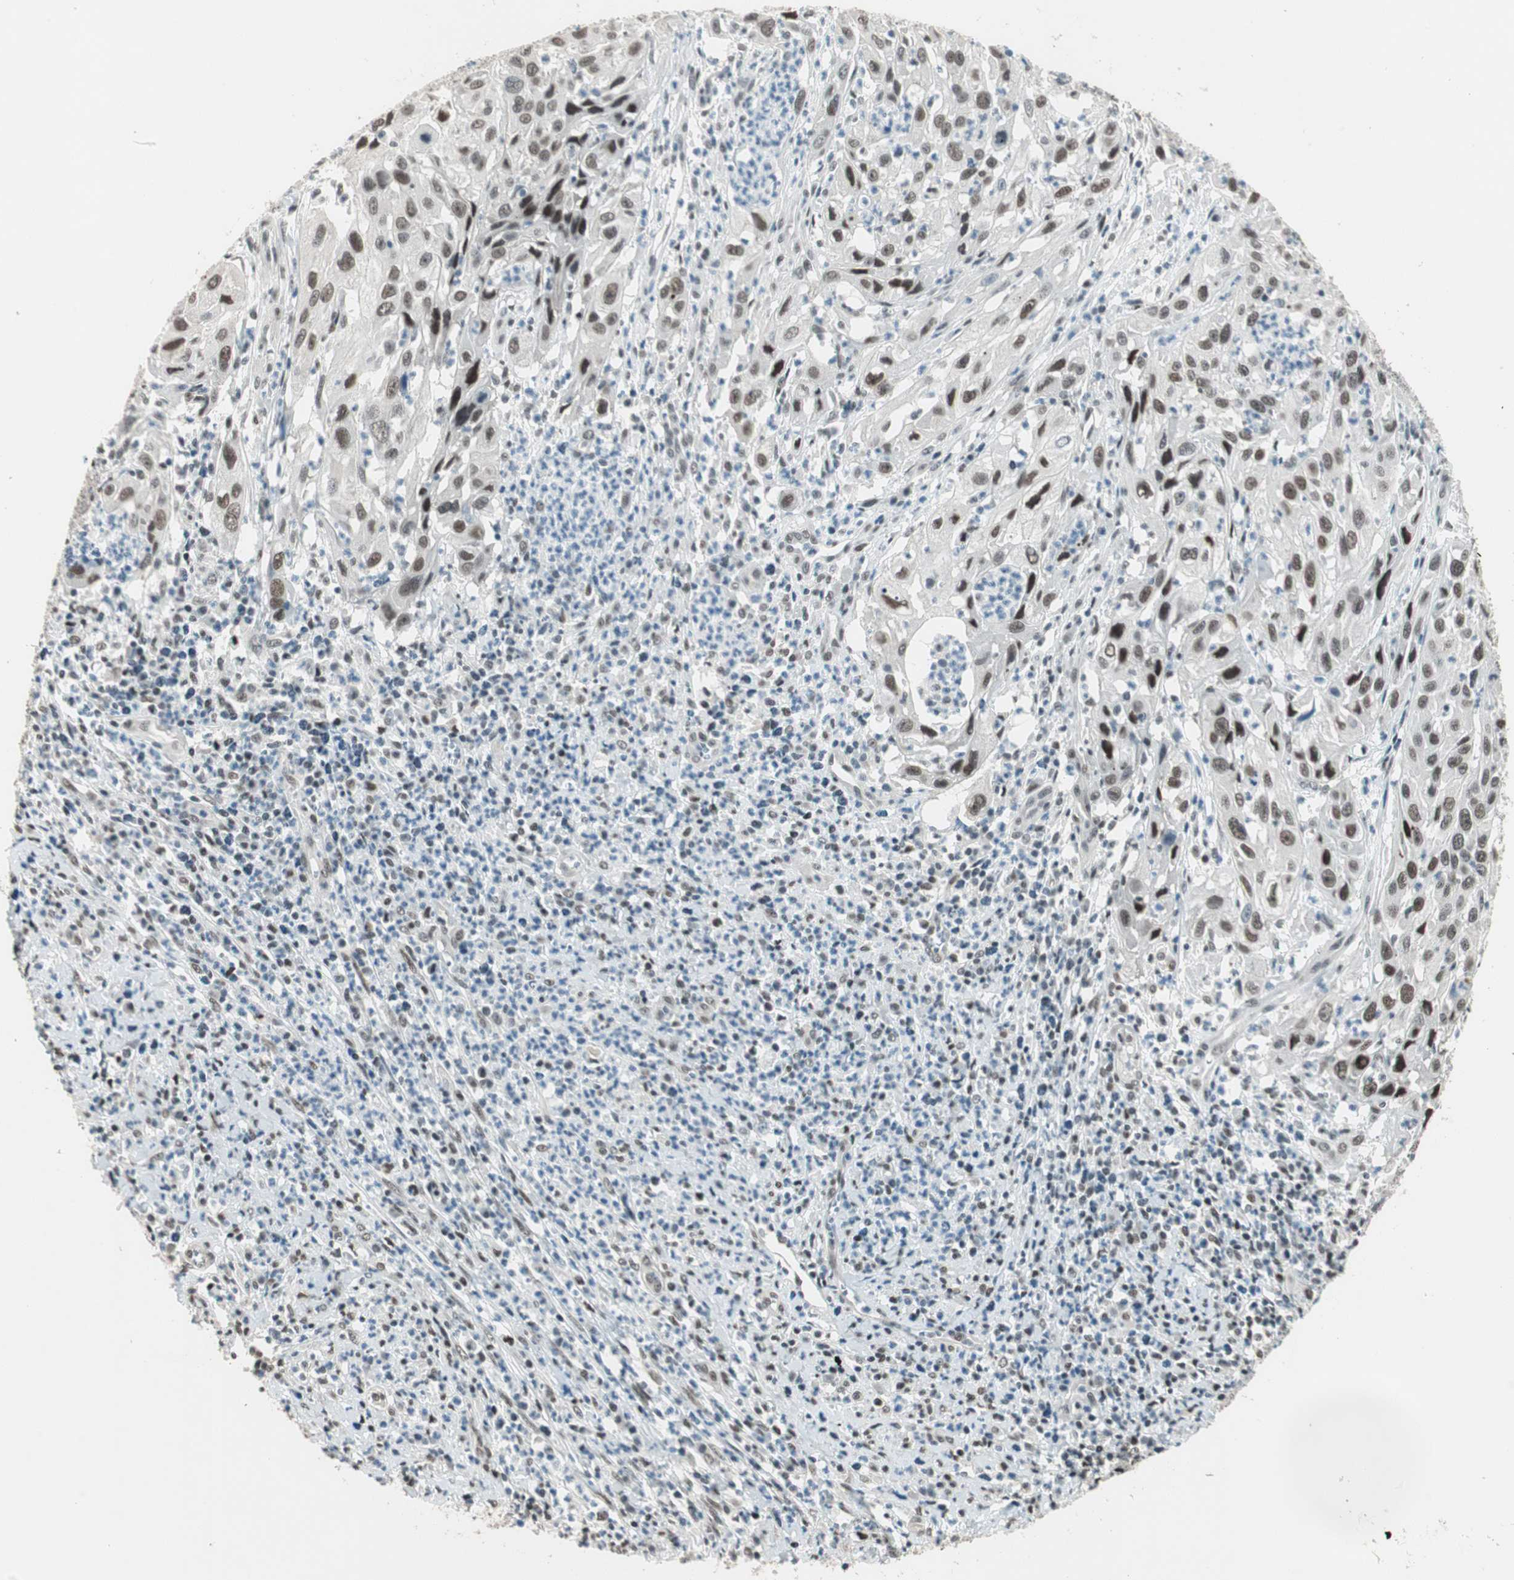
{"staining": {"intensity": "moderate", "quantity": ">75%", "location": "nuclear"}, "tissue": "cervical cancer", "cell_type": "Tumor cells", "image_type": "cancer", "snomed": [{"axis": "morphology", "description": "Squamous cell carcinoma, NOS"}, {"axis": "topography", "description": "Cervix"}], "caption": "Cervical cancer stained with DAB (3,3'-diaminobenzidine) immunohistochemistry displays medium levels of moderate nuclear staining in approximately >75% of tumor cells.", "gene": "ZBTB17", "patient": {"sex": "female", "age": 32}}